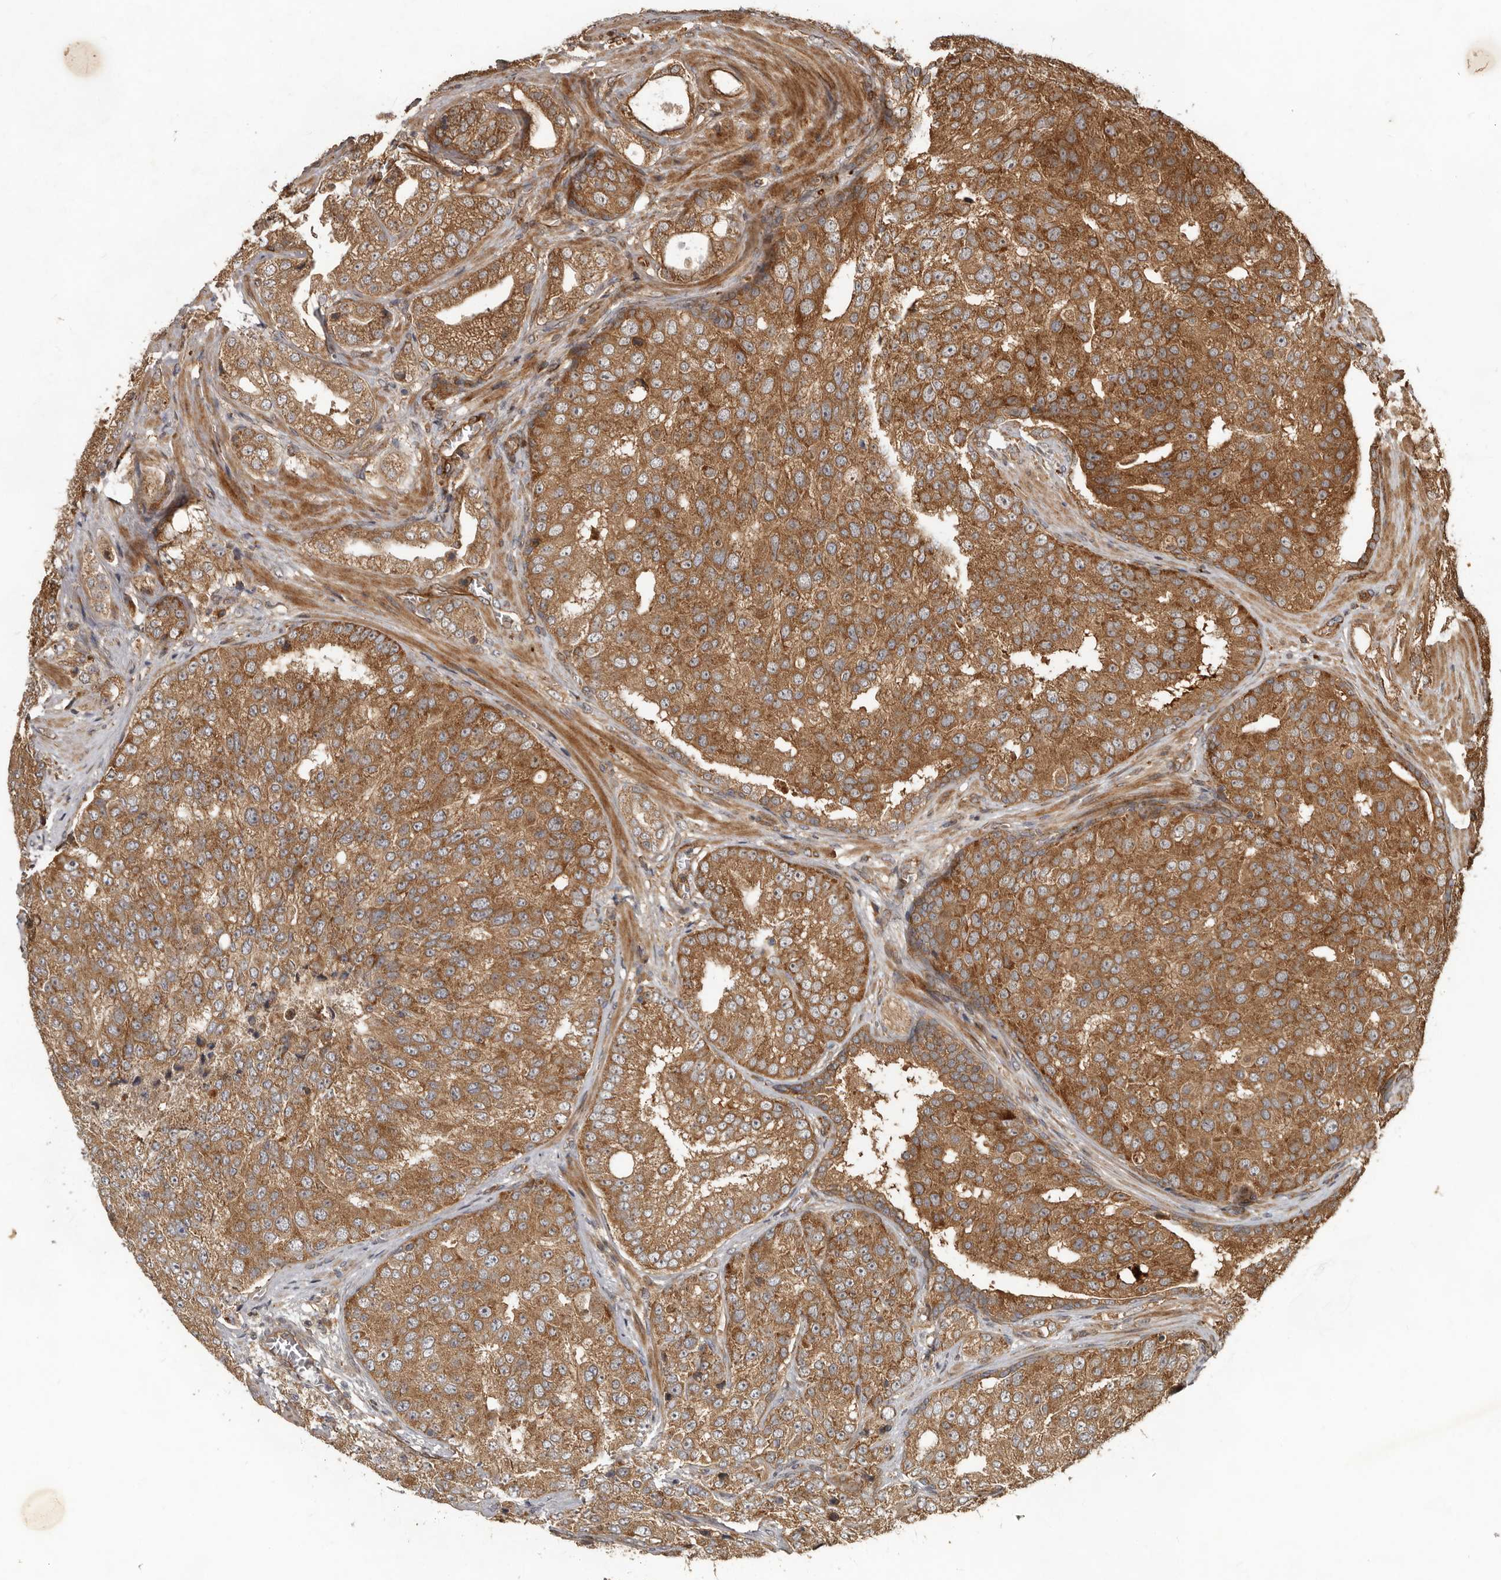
{"staining": {"intensity": "moderate", "quantity": ">75%", "location": "cytoplasmic/membranous"}, "tissue": "prostate cancer", "cell_type": "Tumor cells", "image_type": "cancer", "snomed": [{"axis": "morphology", "description": "Adenocarcinoma, High grade"}, {"axis": "topography", "description": "Prostate"}], "caption": "High-magnification brightfield microscopy of prostate cancer (adenocarcinoma (high-grade)) stained with DAB (3,3'-diaminobenzidine) (brown) and counterstained with hematoxylin (blue). tumor cells exhibit moderate cytoplasmic/membranous positivity is seen in about>75% of cells.", "gene": "STK36", "patient": {"sex": "male", "age": 58}}